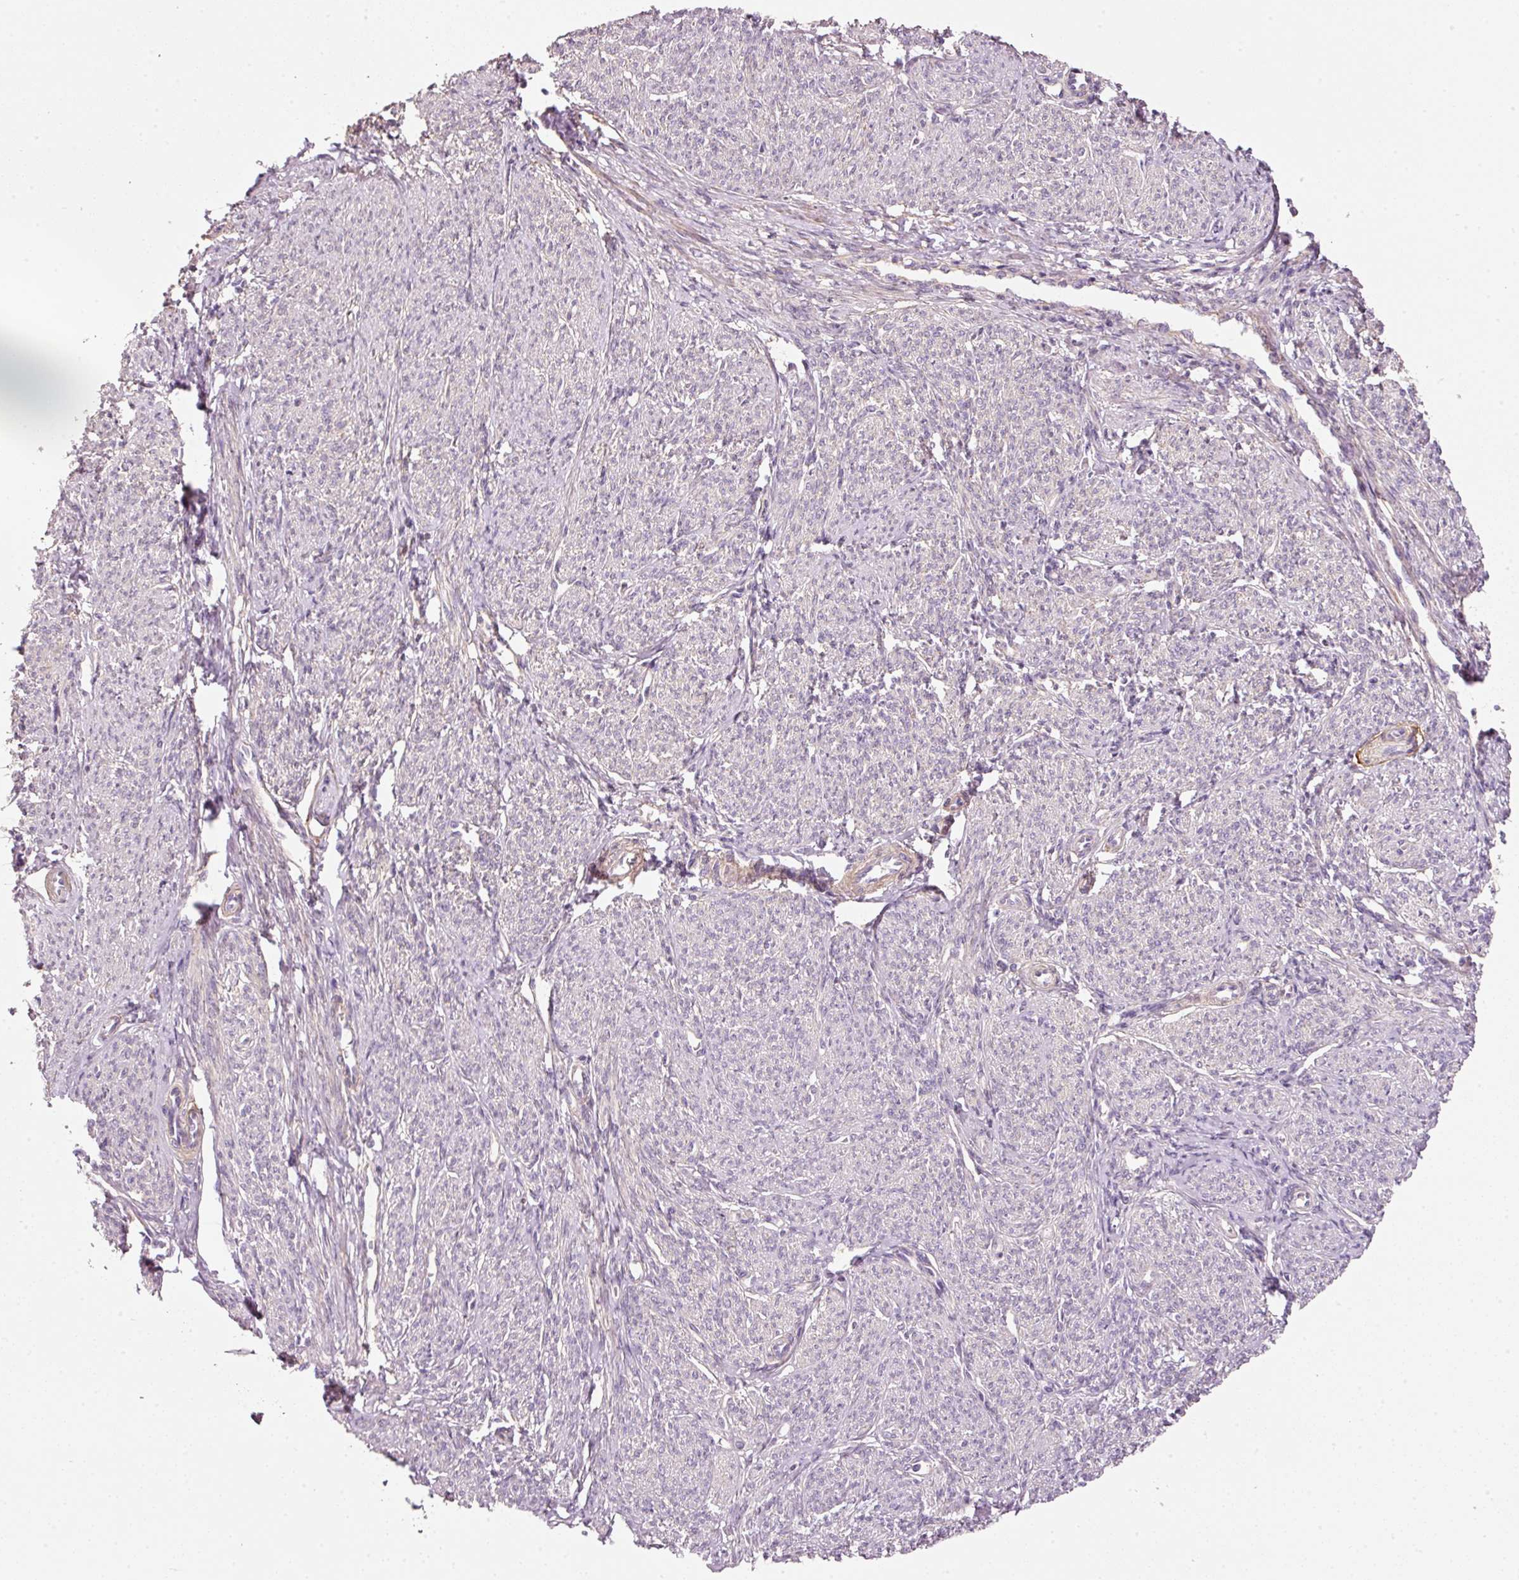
{"staining": {"intensity": "moderate", "quantity": "25%-75%", "location": "cytoplasmic/membranous"}, "tissue": "smooth muscle", "cell_type": "Smooth muscle cells", "image_type": "normal", "snomed": [{"axis": "morphology", "description": "Normal tissue, NOS"}, {"axis": "topography", "description": "Smooth muscle"}], "caption": "The micrograph displays immunohistochemical staining of unremarkable smooth muscle. There is moderate cytoplasmic/membranous staining is identified in about 25%-75% of smooth muscle cells. (DAB IHC with brightfield microscopy, high magnification).", "gene": "TIRAP", "patient": {"sex": "female", "age": 65}}